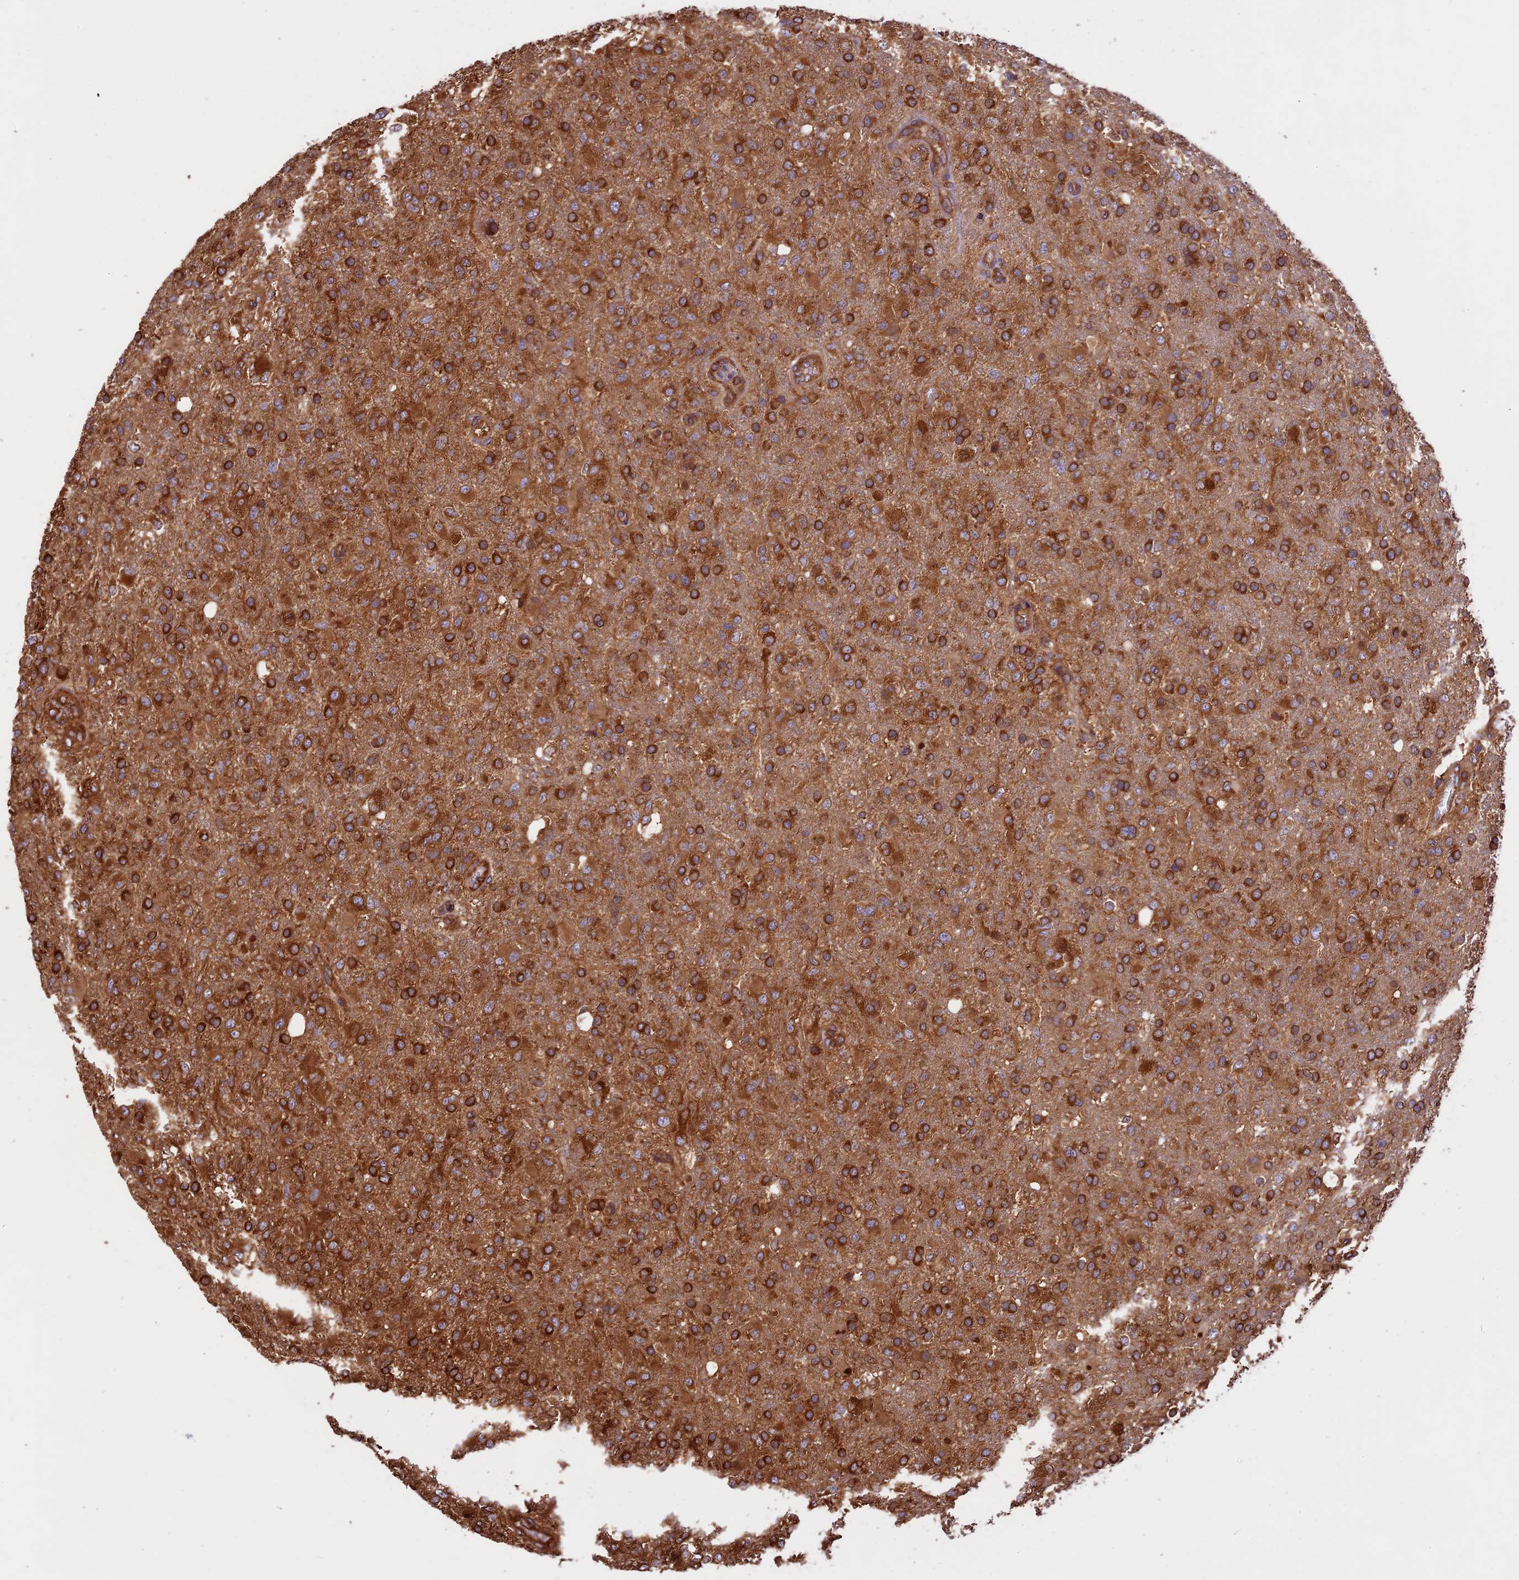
{"staining": {"intensity": "strong", "quantity": ">75%", "location": "cytoplasmic/membranous"}, "tissue": "glioma", "cell_type": "Tumor cells", "image_type": "cancer", "snomed": [{"axis": "morphology", "description": "Glioma, malignant, High grade"}, {"axis": "topography", "description": "Brain"}], "caption": "Tumor cells show high levels of strong cytoplasmic/membranous expression in approximately >75% of cells in glioma. Immunohistochemistry stains the protein in brown and the nuclei are stained blue.", "gene": "KARS1", "patient": {"sex": "female", "age": 74}}